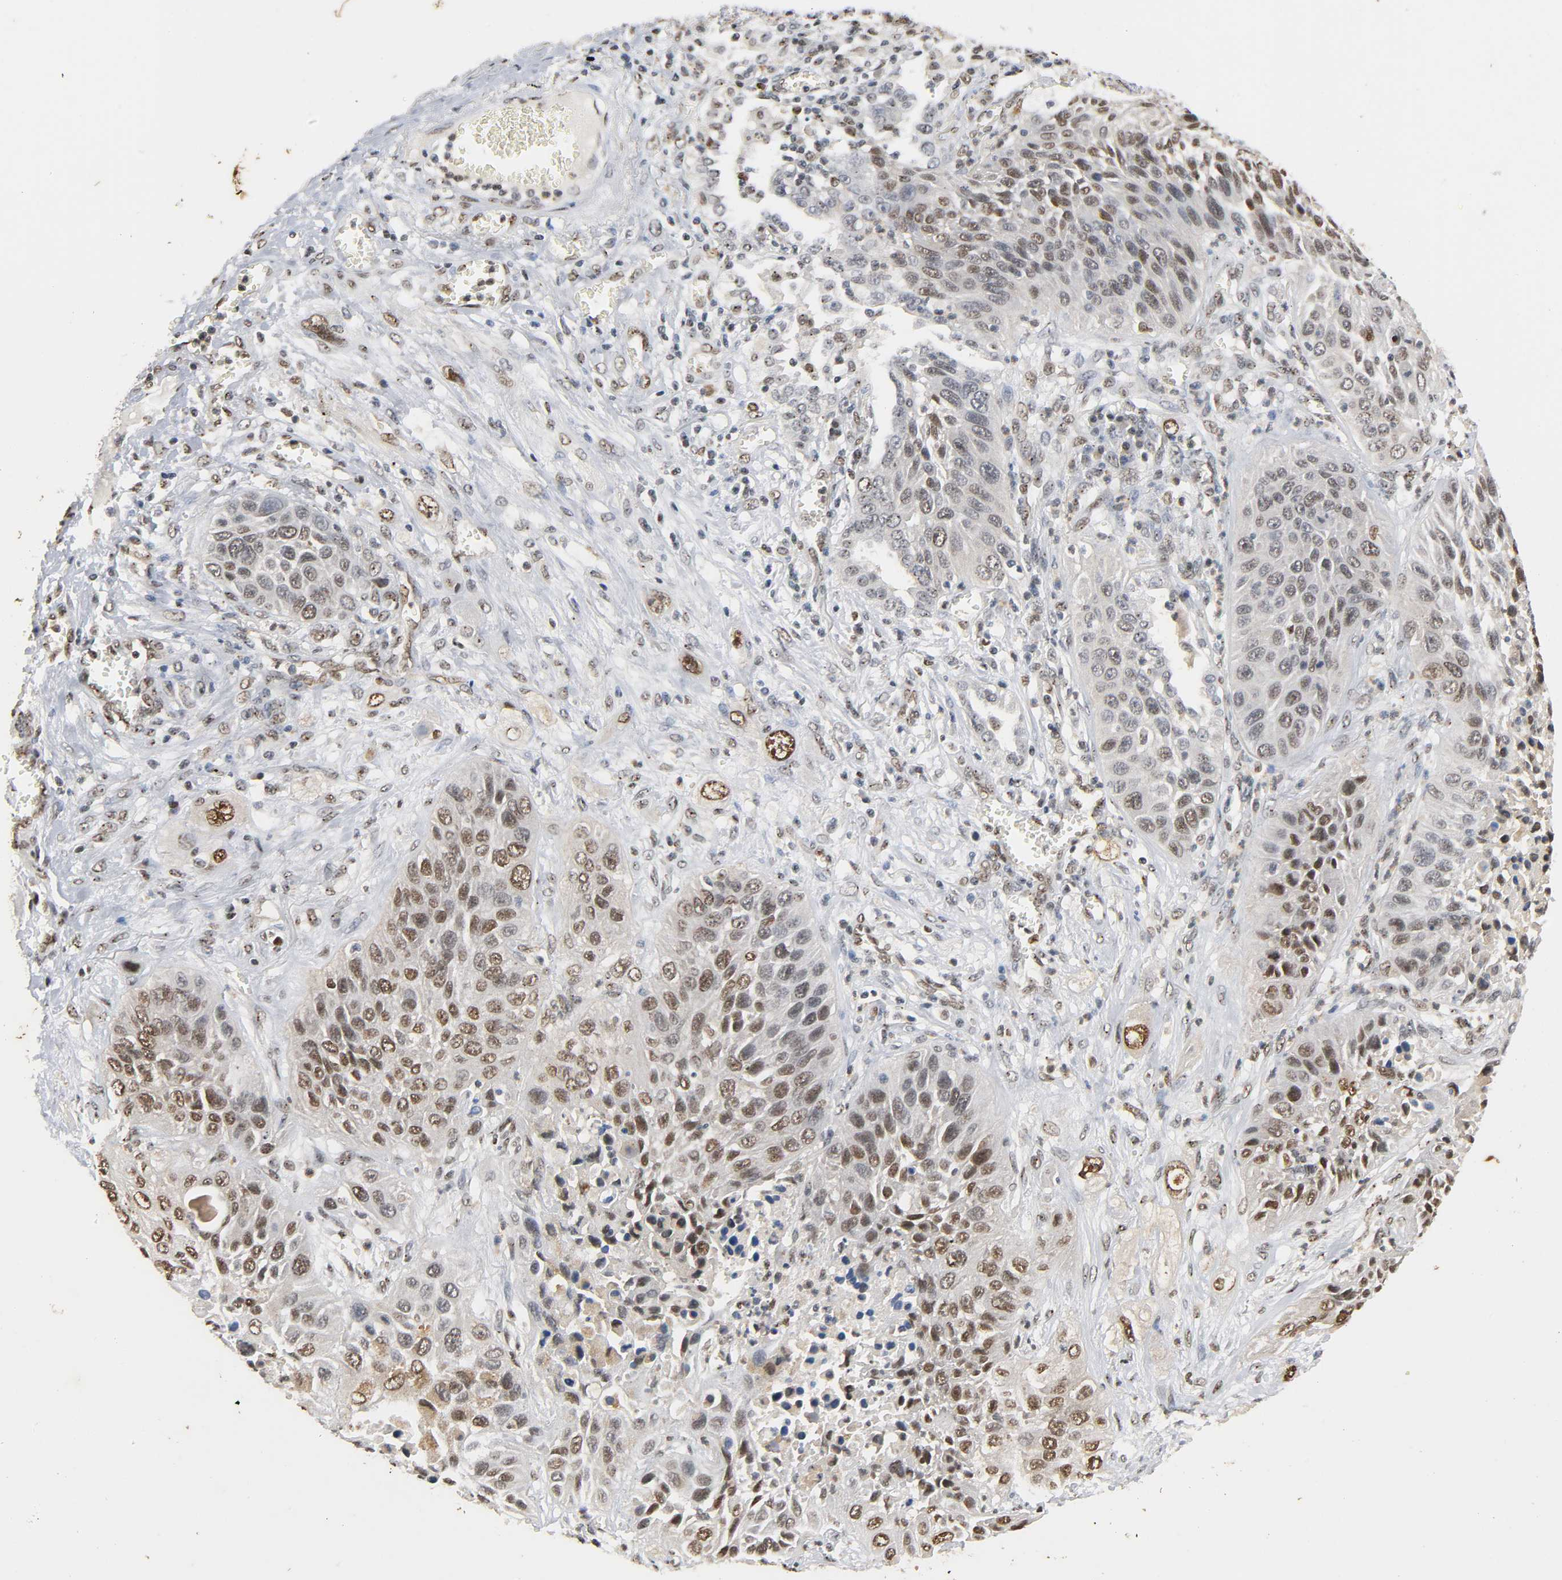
{"staining": {"intensity": "moderate", "quantity": "25%-75%", "location": "nuclear"}, "tissue": "lung cancer", "cell_type": "Tumor cells", "image_type": "cancer", "snomed": [{"axis": "morphology", "description": "Squamous cell carcinoma, NOS"}, {"axis": "topography", "description": "Lung"}], "caption": "Lung squamous cell carcinoma stained with DAB (3,3'-diaminobenzidine) immunohistochemistry displays medium levels of moderate nuclear staining in approximately 25%-75% of tumor cells.", "gene": "UBC", "patient": {"sex": "female", "age": 76}}